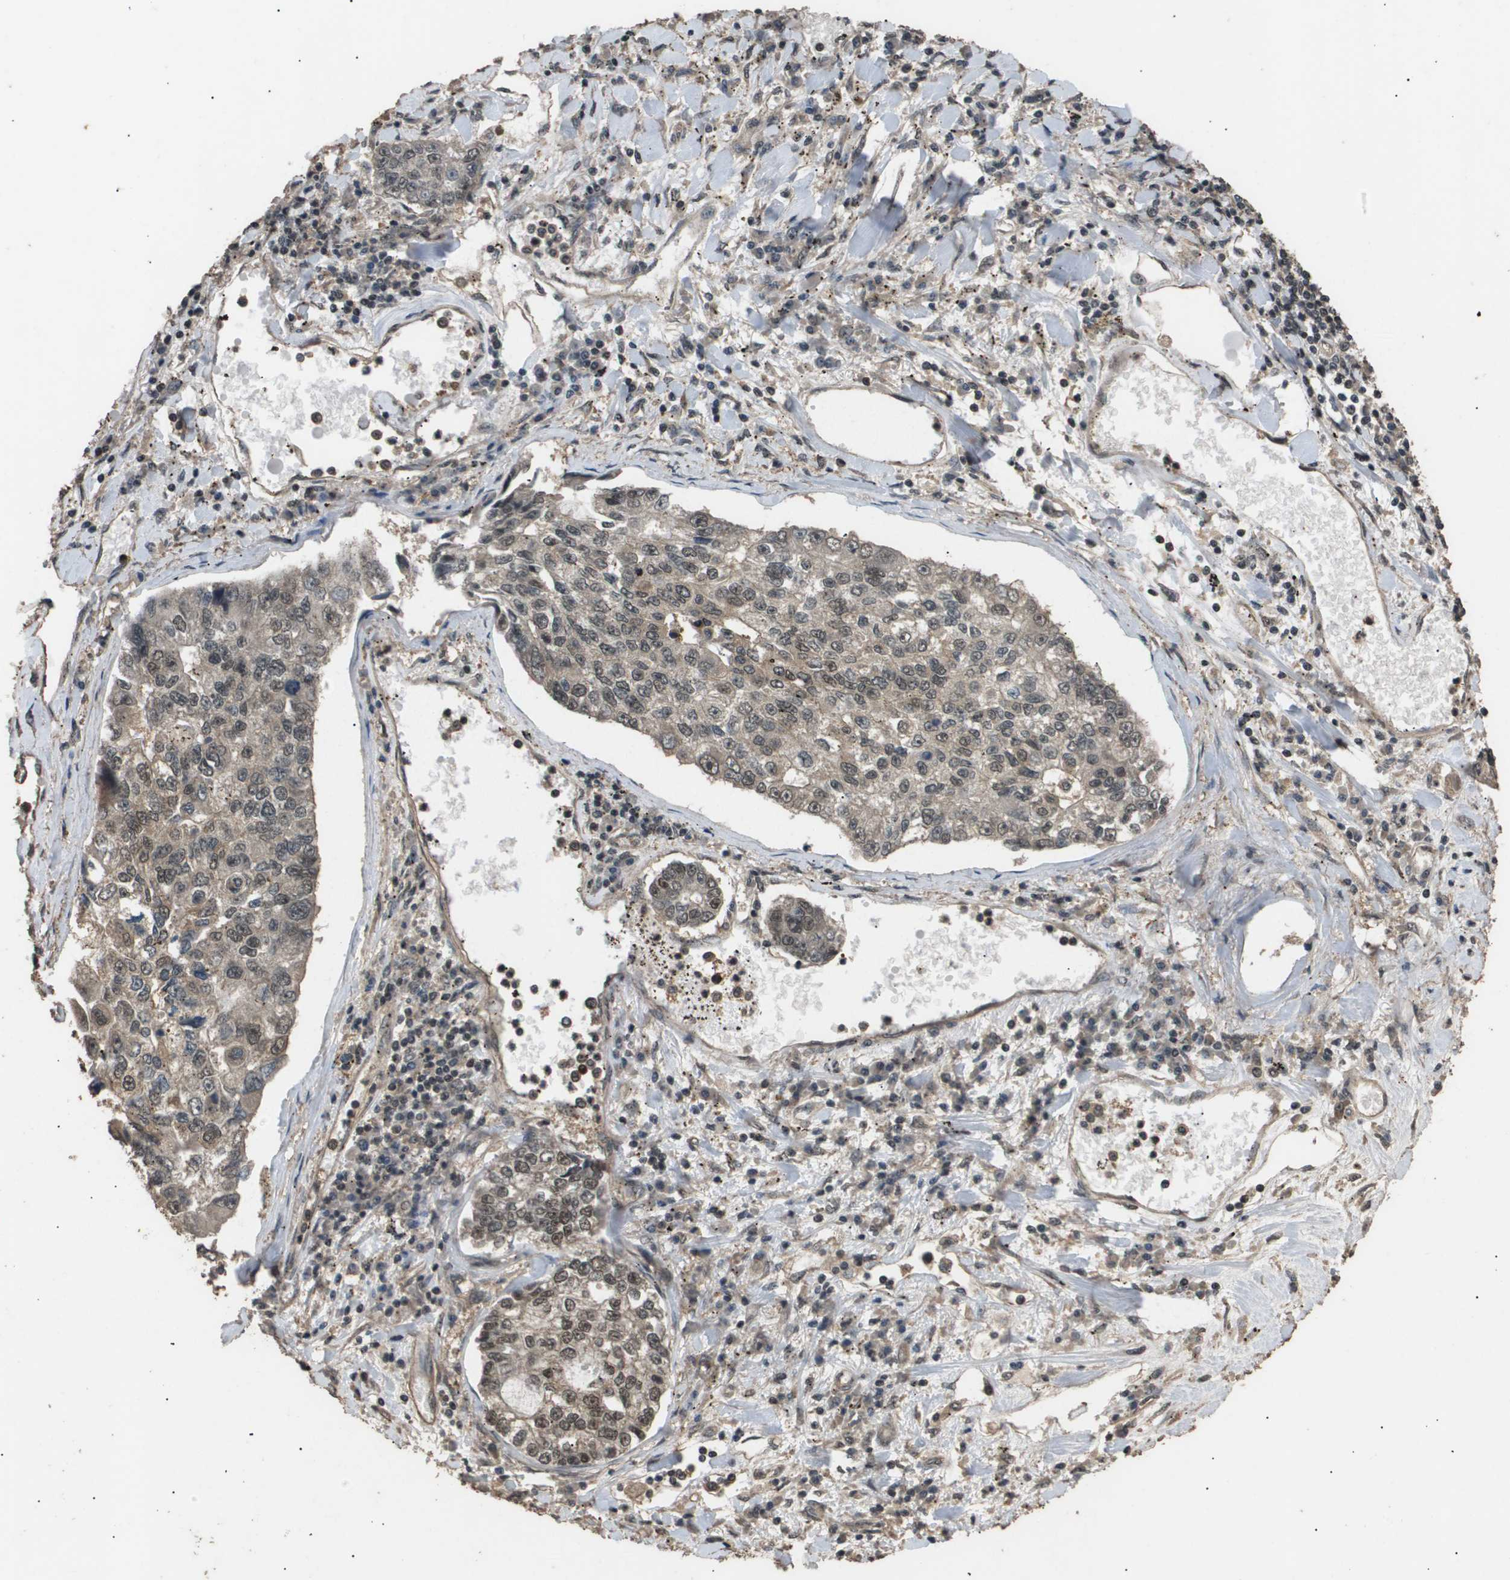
{"staining": {"intensity": "weak", "quantity": "25%-75%", "location": "cytoplasmic/membranous,nuclear"}, "tissue": "lung cancer", "cell_type": "Tumor cells", "image_type": "cancer", "snomed": [{"axis": "morphology", "description": "Adenocarcinoma, NOS"}, {"axis": "topography", "description": "Lung"}], "caption": "This image shows adenocarcinoma (lung) stained with IHC to label a protein in brown. The cytoplasmic/membranous and nuclear of tumor cells show weak positivity for the protein. Nuclei are counter-stained blue.", "gene": "ING1", "patient": {"sex": "male", "age": 49}}